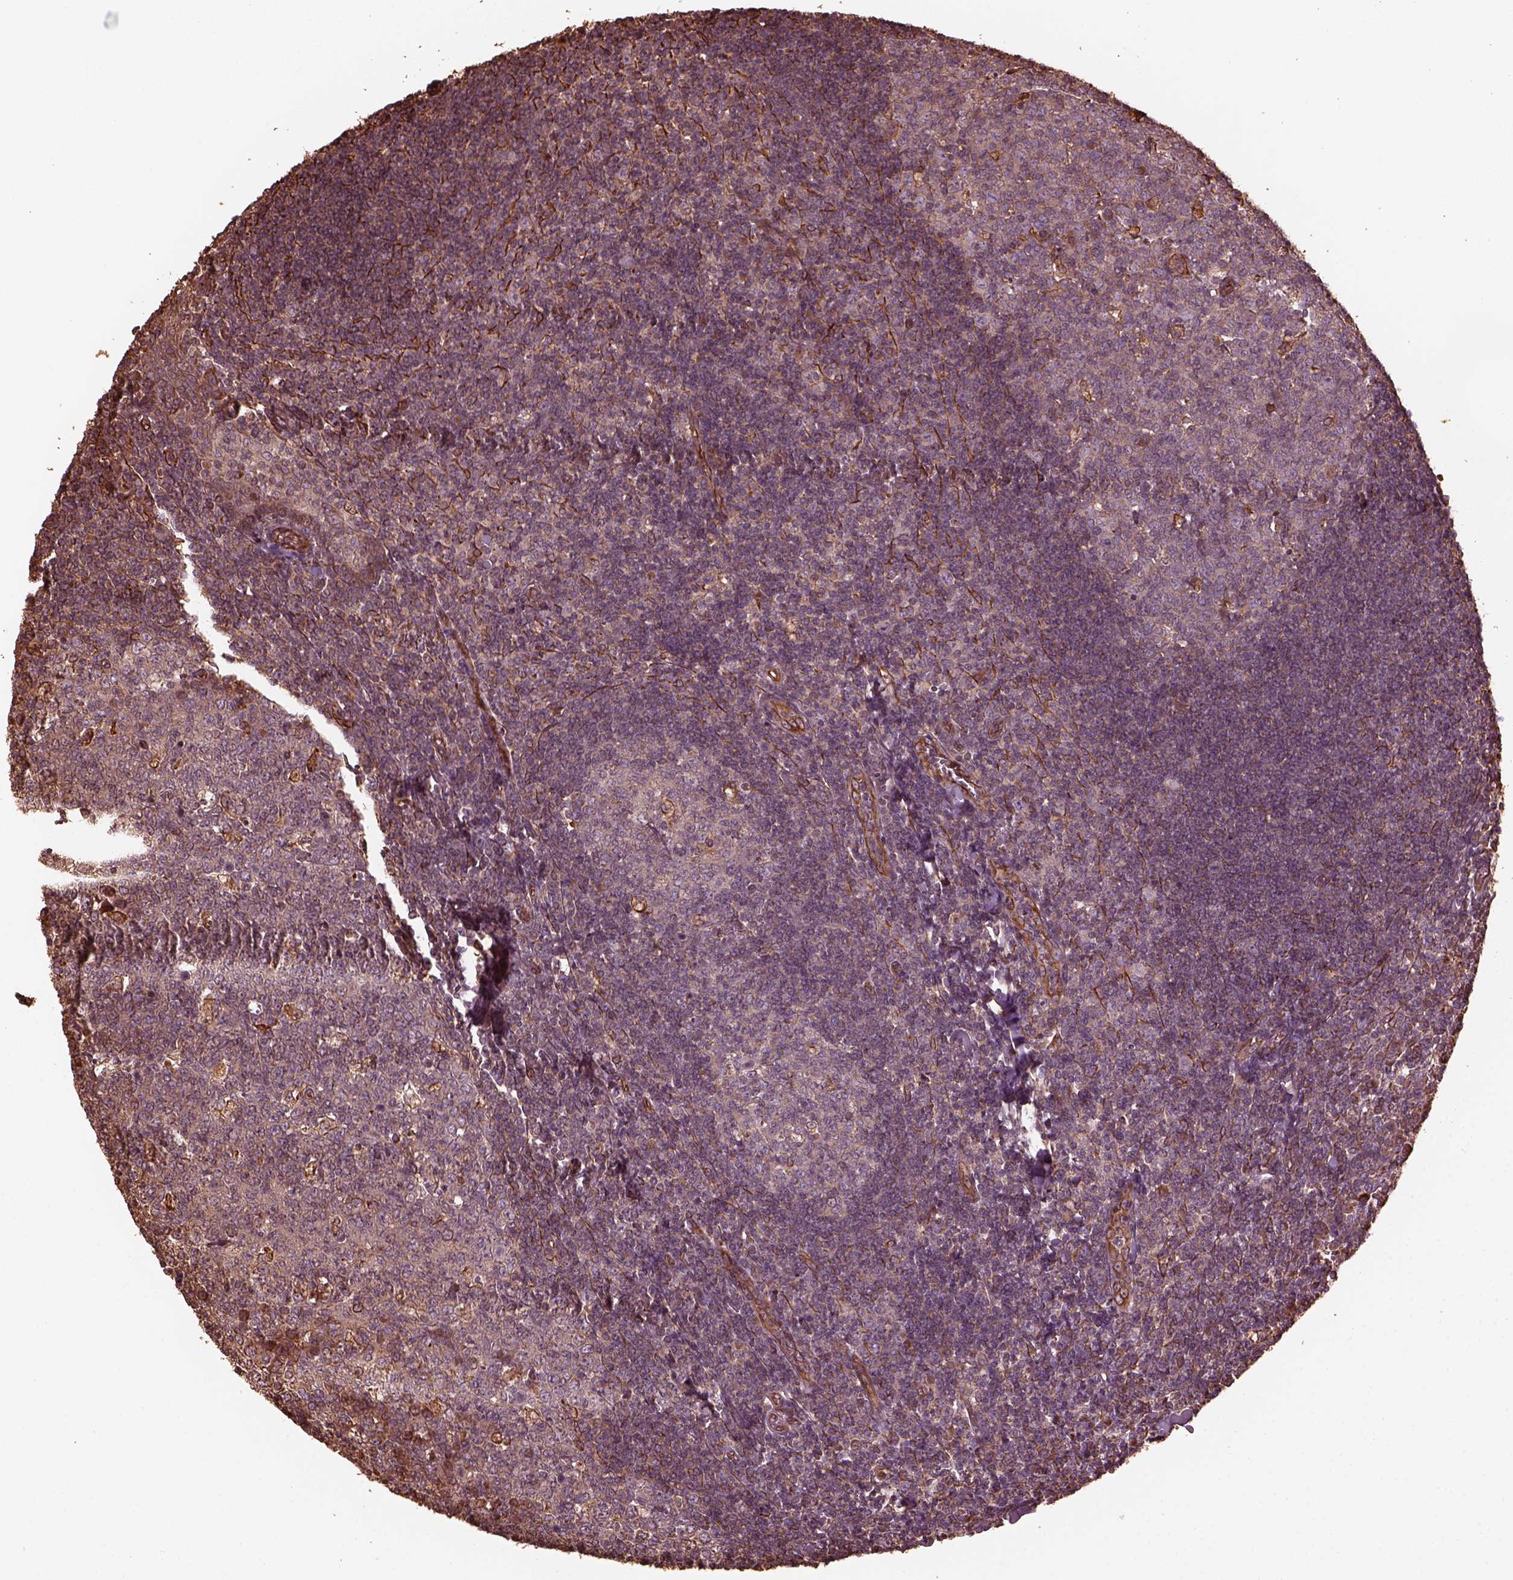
{"staining": {"intensity": "moderate", "quantity": "<25%", "location": "cytoplasmic/membranous"}, "tissue": "tonsil", "cell_type": "Germinal center cells", "image_type": "normal", "snomed": [{"axis": "morphology", "description": "Normal tissue, NOS"}, {"axis": "topography", "description": "Tonsil"}], "caption": "Protein expression analysis of normal tonsil demonstrates moderate cytoplasmic/membranous expression in about <25% of germinal center cells. The staining is performed using DAB brown chromogen to label protein expression. The nuclei are counter-stained blue using hematoxylin.", "gene": "GTPBP1", "patient": {"sex": "female", "age": 12}}